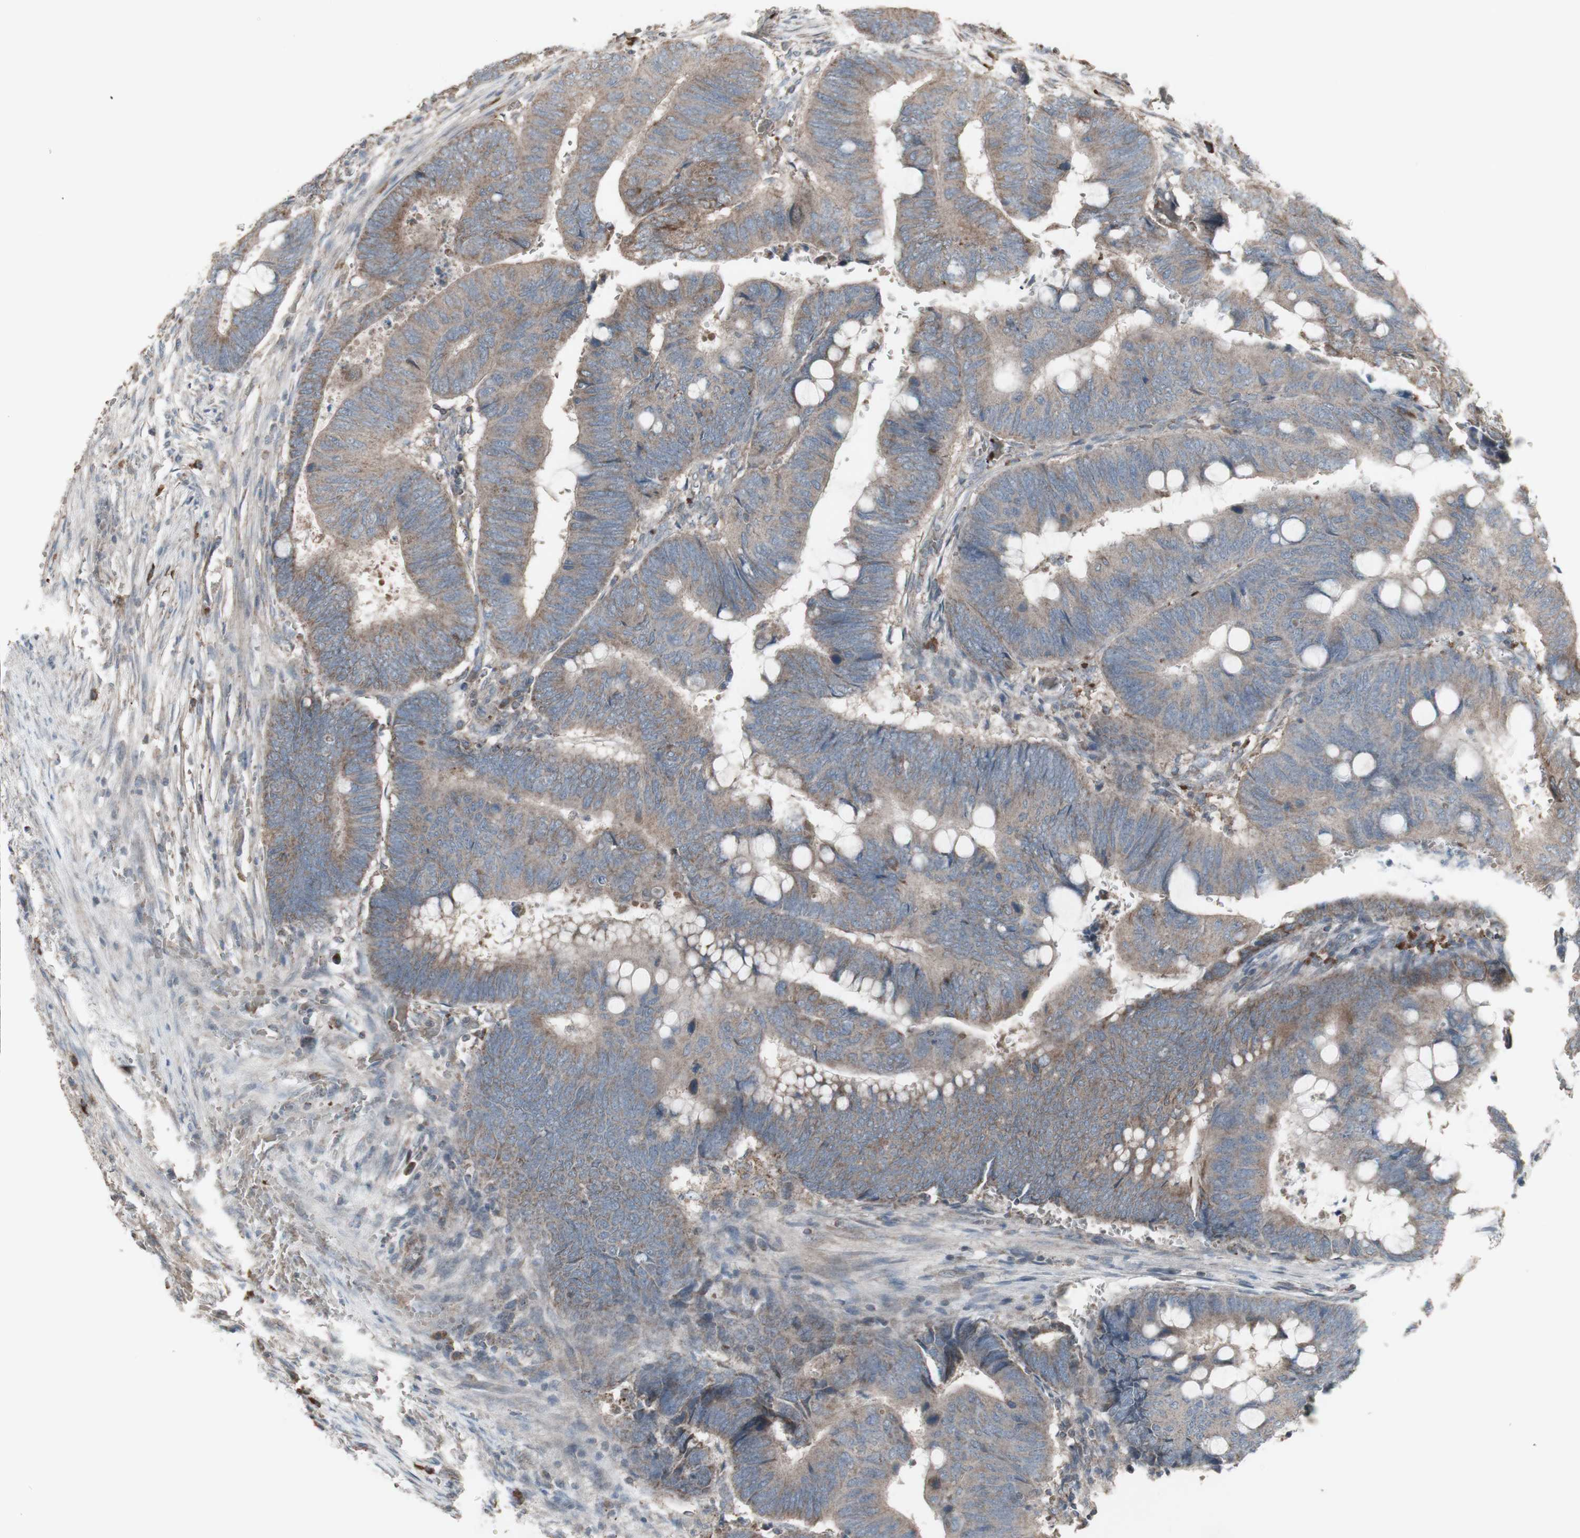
{"staining": {"intensity": "moderate", "quantity": ">75%", "location": "cytoplasmic/membranous"}, "tissue": "colorectal cancer", "cell_type": "Tumor cells", "image_type": "cancer", "snomed": [{"axis": "morphology", "description": "Normal tissue, NOS"}, {"axis": "morphology", "description": "Adenocarcinoma, NOS"}, {"axis": "topography", "description": "Rectum"}, {"axis": "topography", "description": "Peripheral nerve tissue"}], "caption": "This is a histology image of immunohistochemistry (IHC) staining of colorectal cancer (adenocarcinoma), which shows moderate expression in the cytoplasmic/membranous of tumor cells.", "gene": "SHC1", "patient": {"sex": "male", "age": 92}}